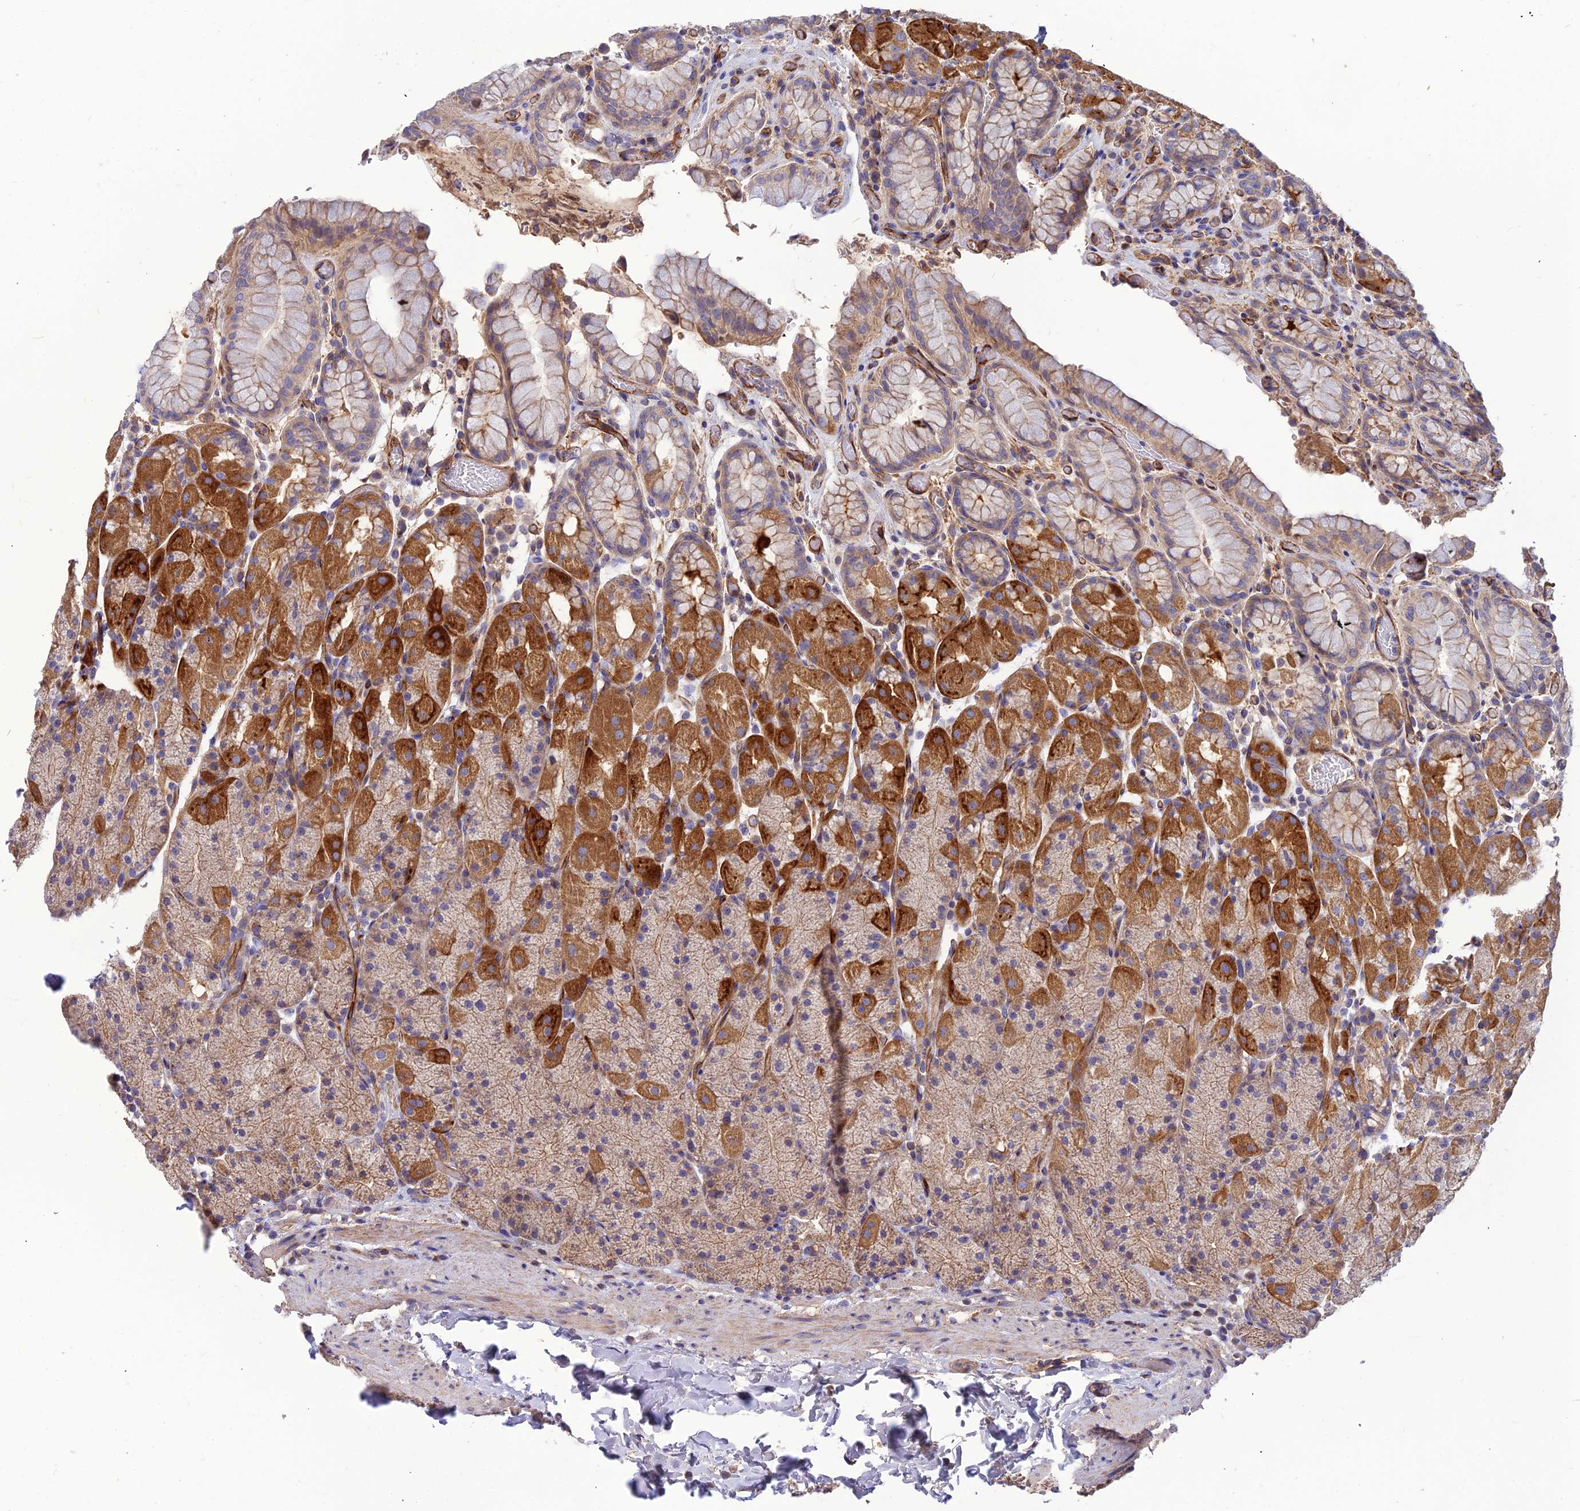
{"staining": {"intensity": "moderate", "quantity": "25%-75%", "location": "cytoplasmic/membranous"}, "tissue": "stomach", "cell_type": "Glandular cells", "image_type": "normal", "snomed": [{"axis": "morphology", "description": "Normal tissue, NOS"}, {"axis": "topography", "description": "Stomach, upper"}, {"axis": "topography", "description": "Stomach, lower"}], "caption": "Brown immunohistochemical staining in benign stomach displays moderate cytoplasmic/membranous positivity in approximately 25%-75% of glandular cells.", "gene": "ASPHD1", "patient": {"sex": "male", "age": 67}}